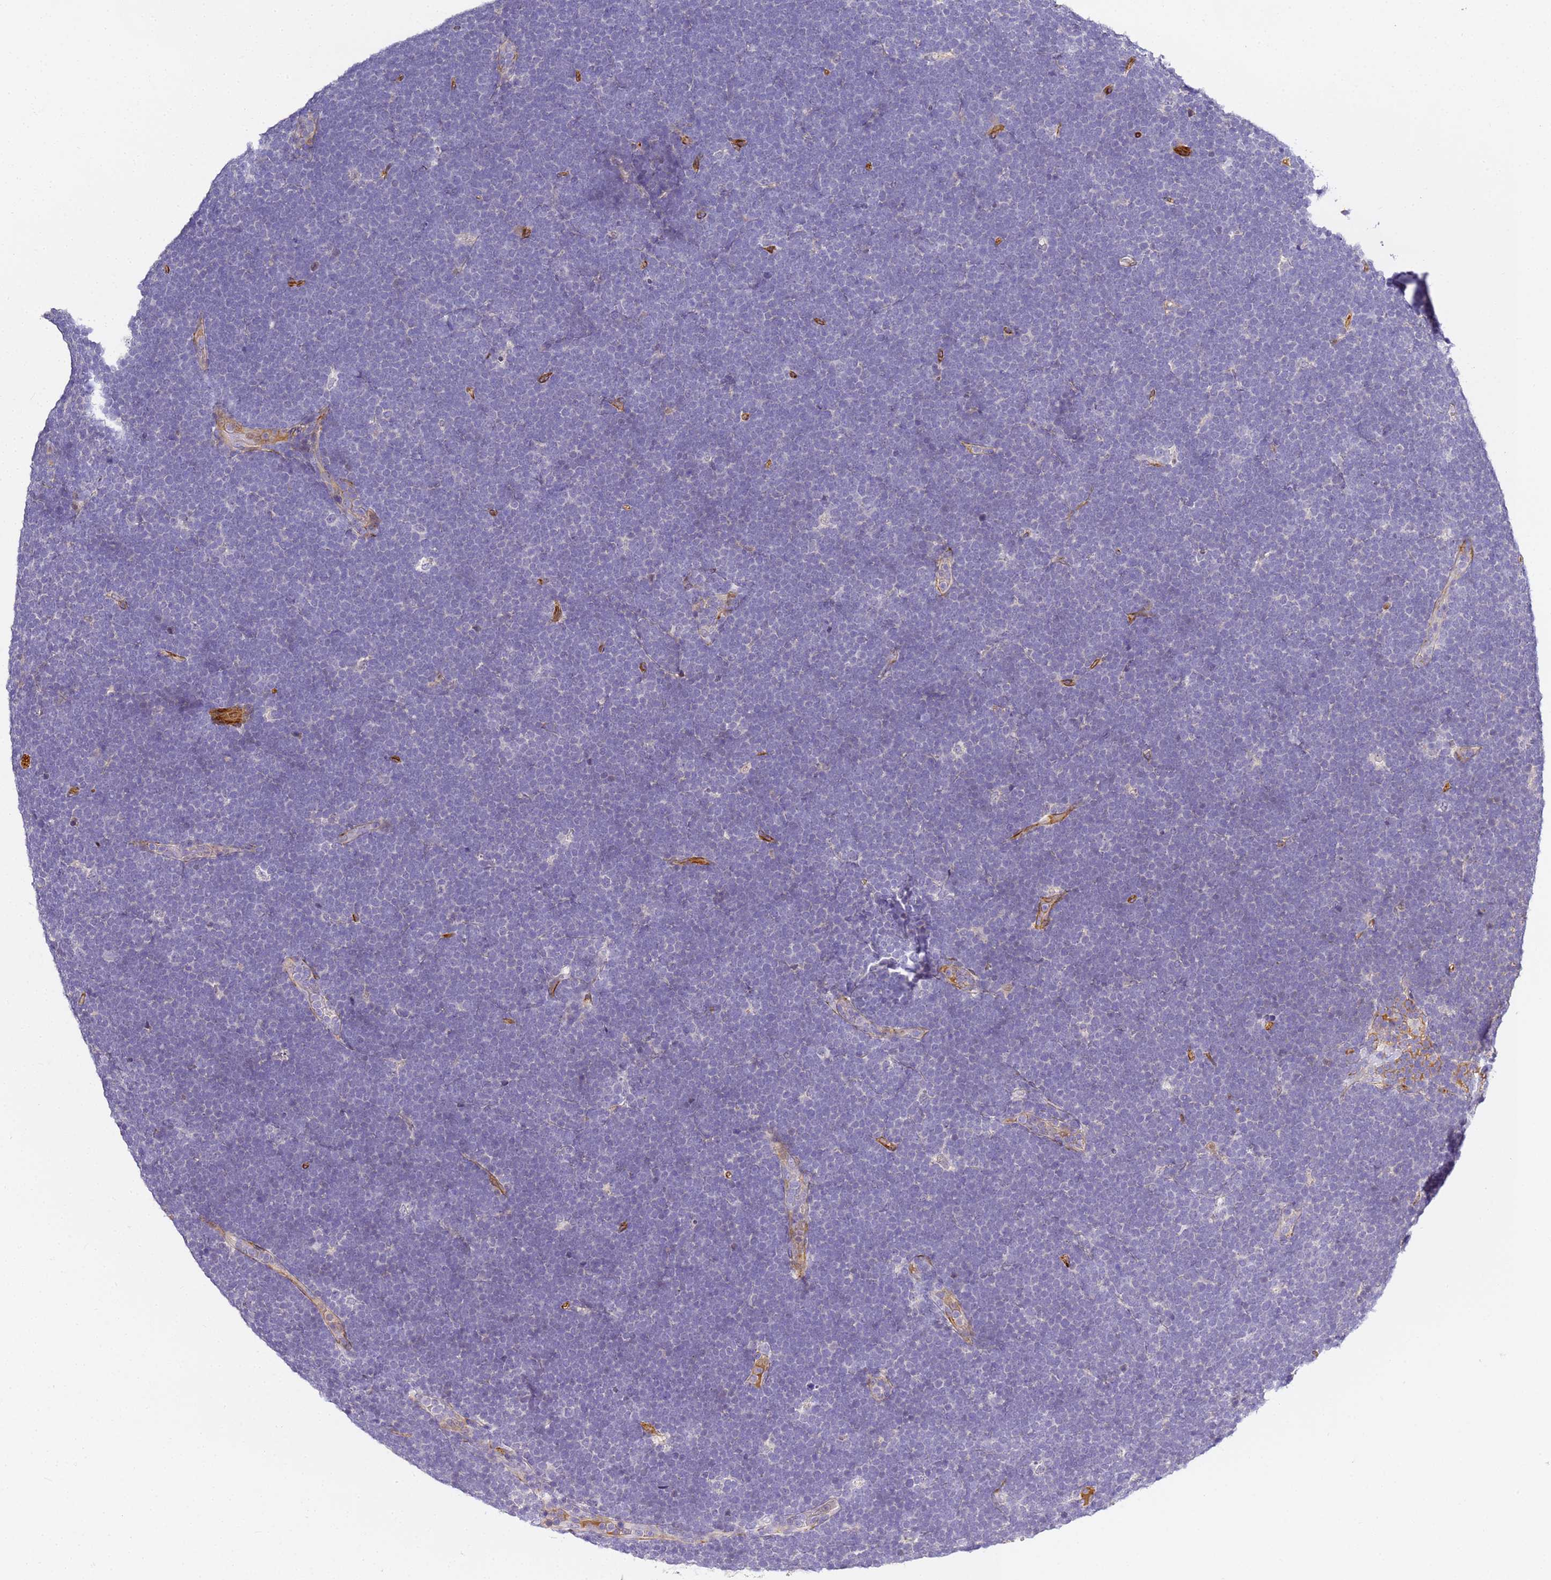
{"staining": {"intensity": "negative", "quantity": "none", "location": "none"}, "tissue": "lymphoma", "cell_type": "Tumor cells", "image_type": "cancer", "snomed": [{"axis": "morphology", "description": "Malignant lymphoma, non-Hodgkin's type, High grade"}, {"axis": "topography", "description": "Lymph node"}], "caption": "Tumor cells are negative for protein expression in human high-grade malignant lymphoma, non-Hodgkin's type. (DAB IHC visualized using brightfield microscopy, high magnification).", "gene": "CFH", "patient": {"sex": "male", "age": 13}}